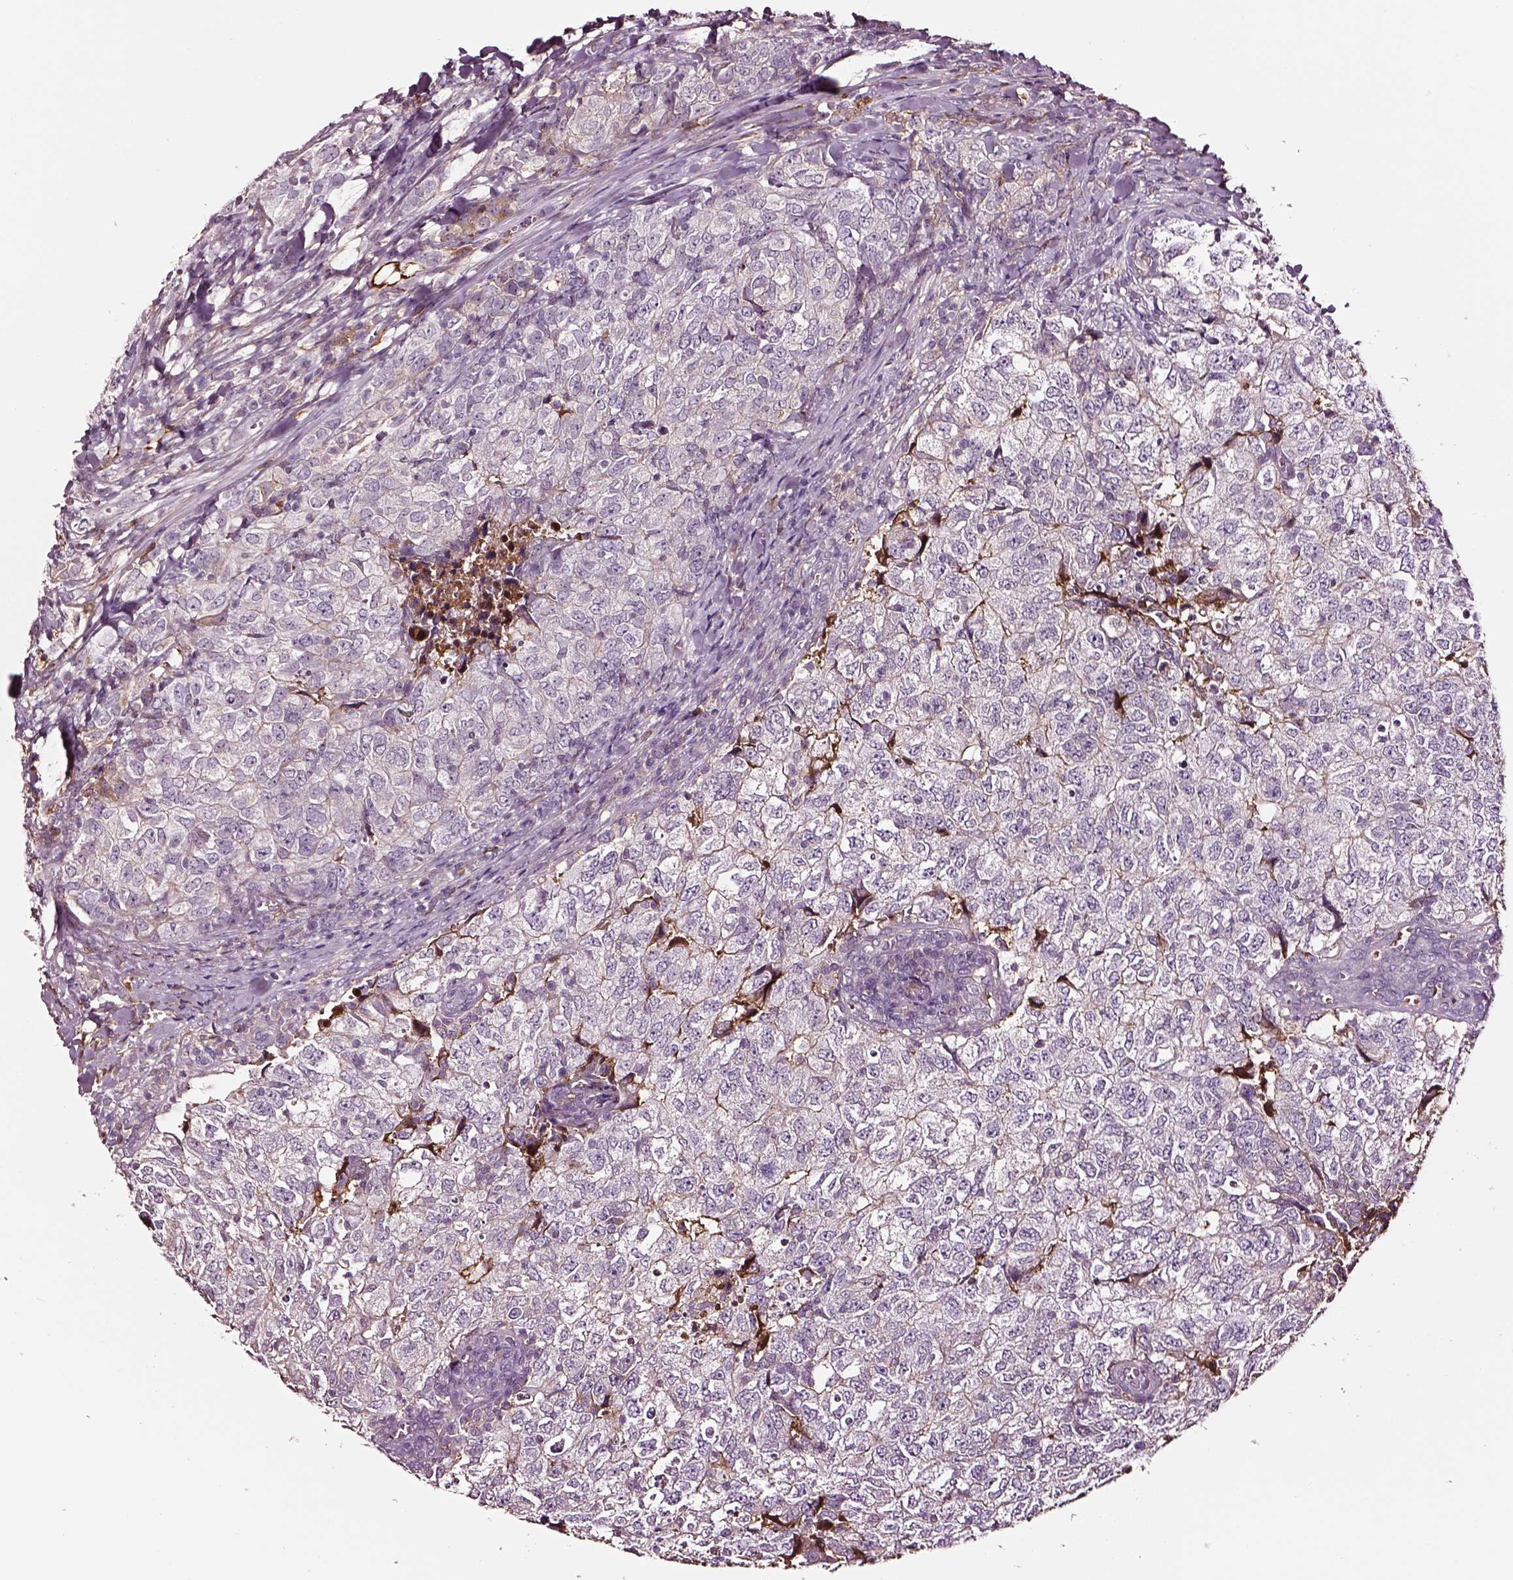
{"staining": {"intensity": "negative", "quantity": "none", "location": "none"}, "tissue": "breast cancer", "cell_type": "Tumor cells", "image_type": "cancer", "snomed": [{"axis": "morphology", "description": "Duct carcinoma"}, {"axis": "topography", "description": "Breast"}], "caption": "This is an immunohistochemistry (IHC) photomicrograph of human intraductal carcinoma (breast). There is no positivity in tumor cells.", "gene": "TF", "patient": {"sex": "female", "age": 30}}